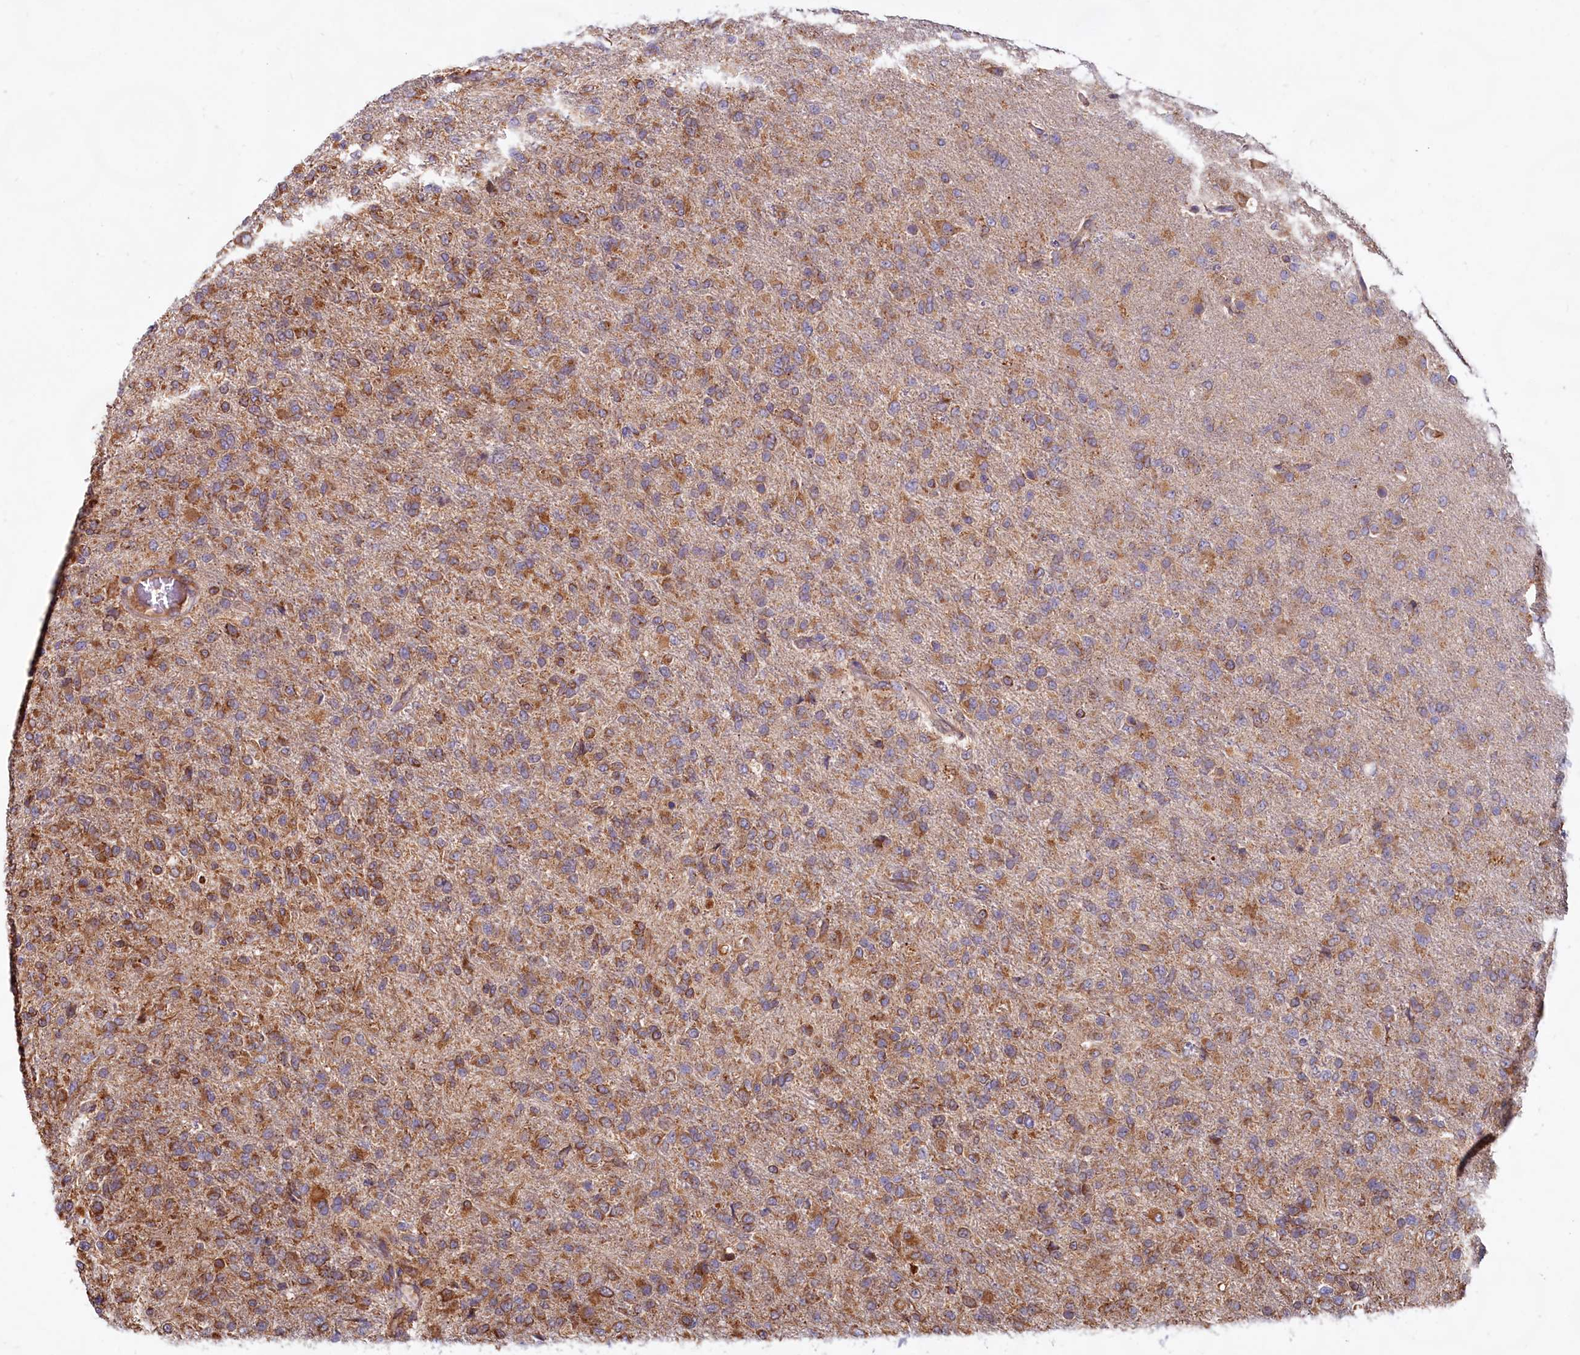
{"staining": {"intensity": "moderate", "quantity": ">75%", "location": "cytoplasmic/membranous"}, "tissue": "glioma", "cell_type": "Tumor cells", "image_type": "cancer", "snomed": [{"axis": "morphology", "description": "Glioma, malignant, High grade"}, {"axis": "topography", "description": "Brain"}], "caption": "A high-resolution histopathology image shows immunohistochemistry (IHC) staining of glioma, which demonstrates moderate cytoplasmic/membranous staining in approximately >75% of tumor cells.", "gene": "TBC1D19", "patient": {"sex": "female", "age": 74}}